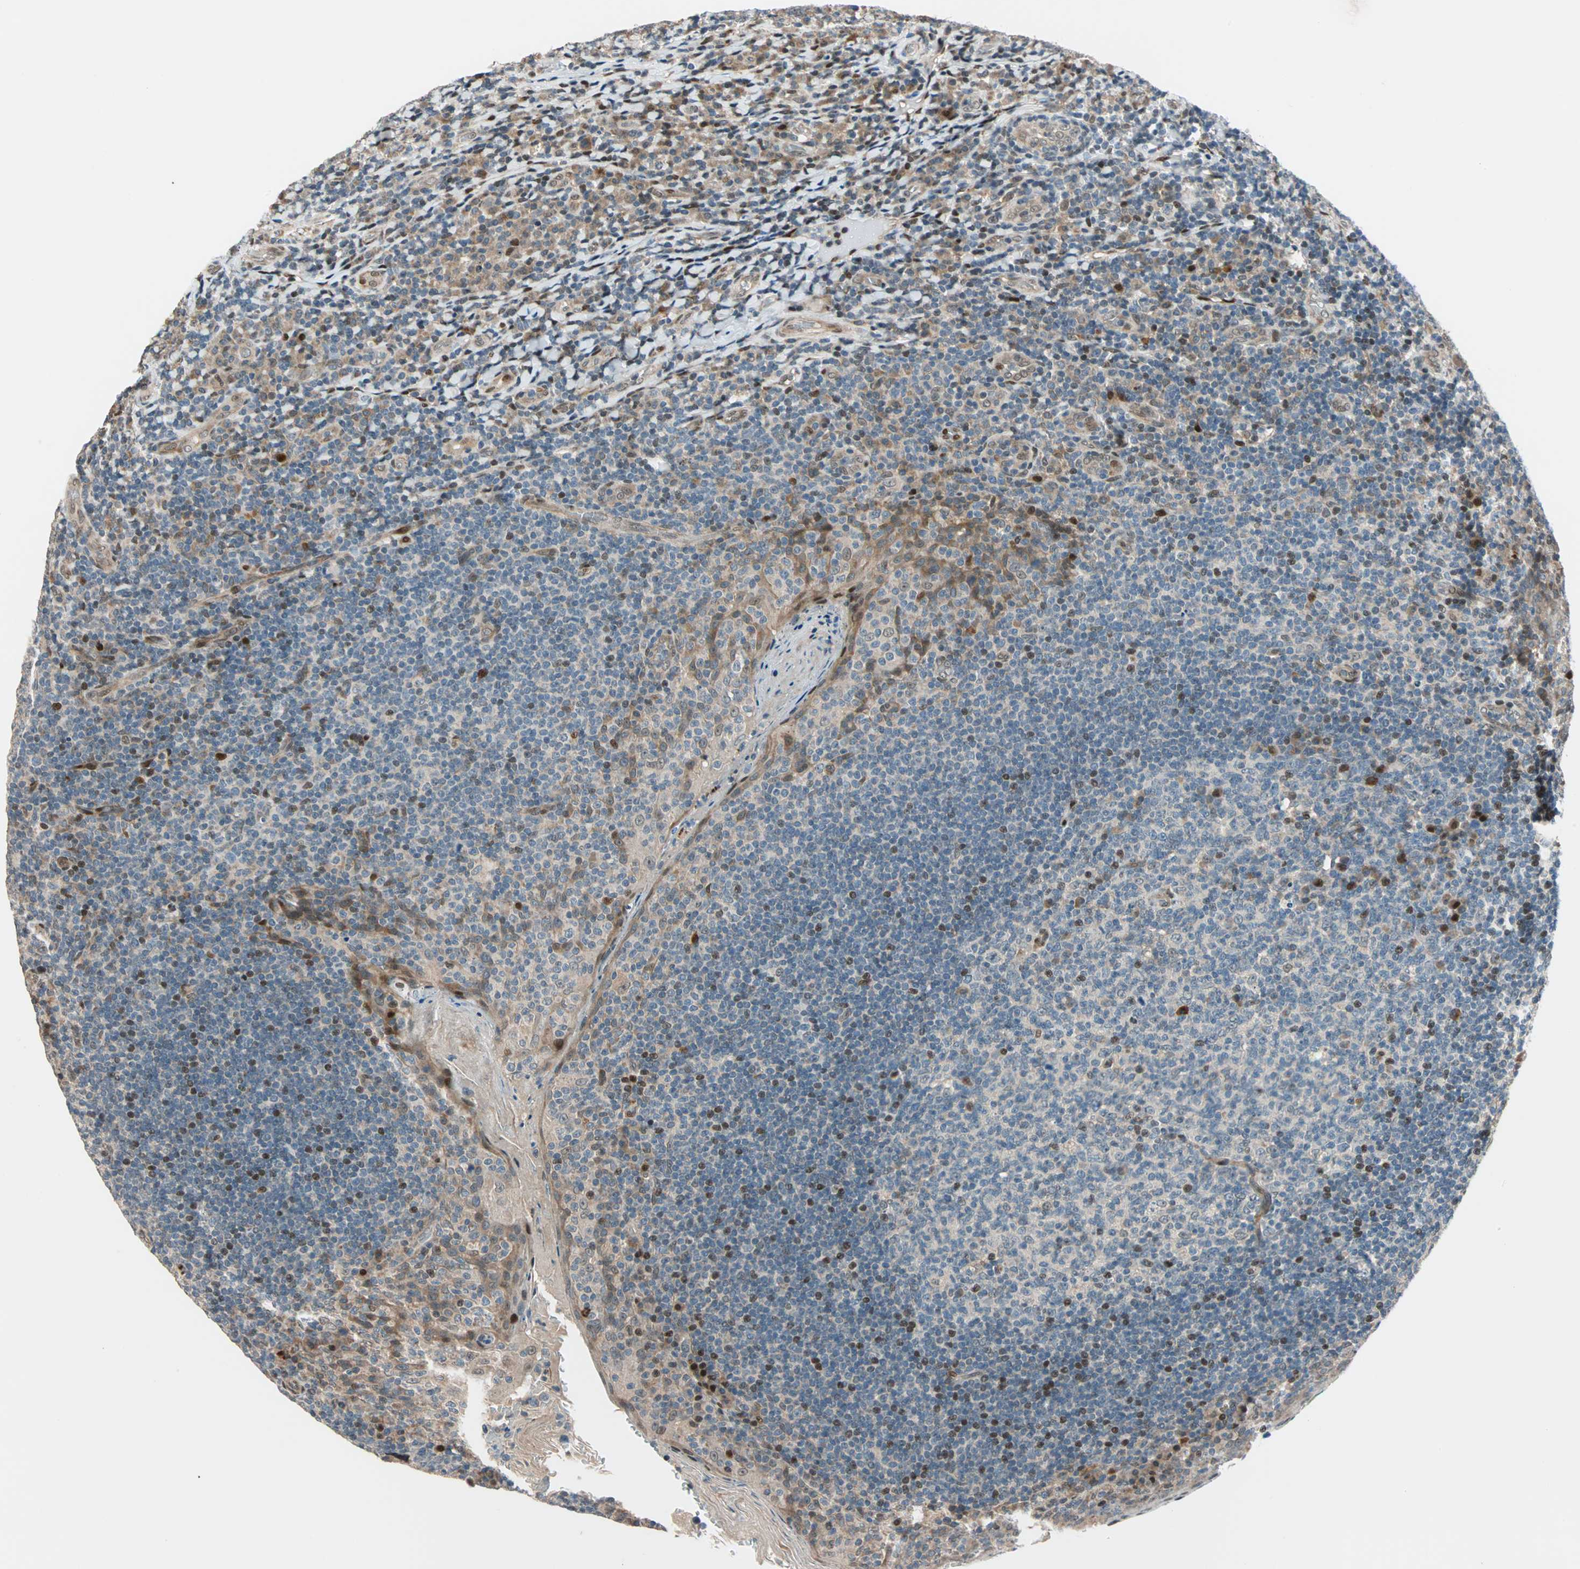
{"staining": {"intensity": "moderate", "quantity": "<25%", "location": "nuclear"}, "tissue": "tonsil", "cell_type": "Germinal center cells", "image_type": "normal", "snomed": [{"axis": "morphology", "description": "Normal tissue, NOS"}, {"axis": "topography", "description": "Tonsil"}], "caption": "A photomicrograph of tonsil stained for a protein demonstrates moderate nuclear brown staining in germinal center cells. (Stains: DAB in brown, nuclei in blue, Microscopy: brightfield microscopy at high magnification).", "gene": "HECW1", "patient": {"sex": "male", "age": 17}}